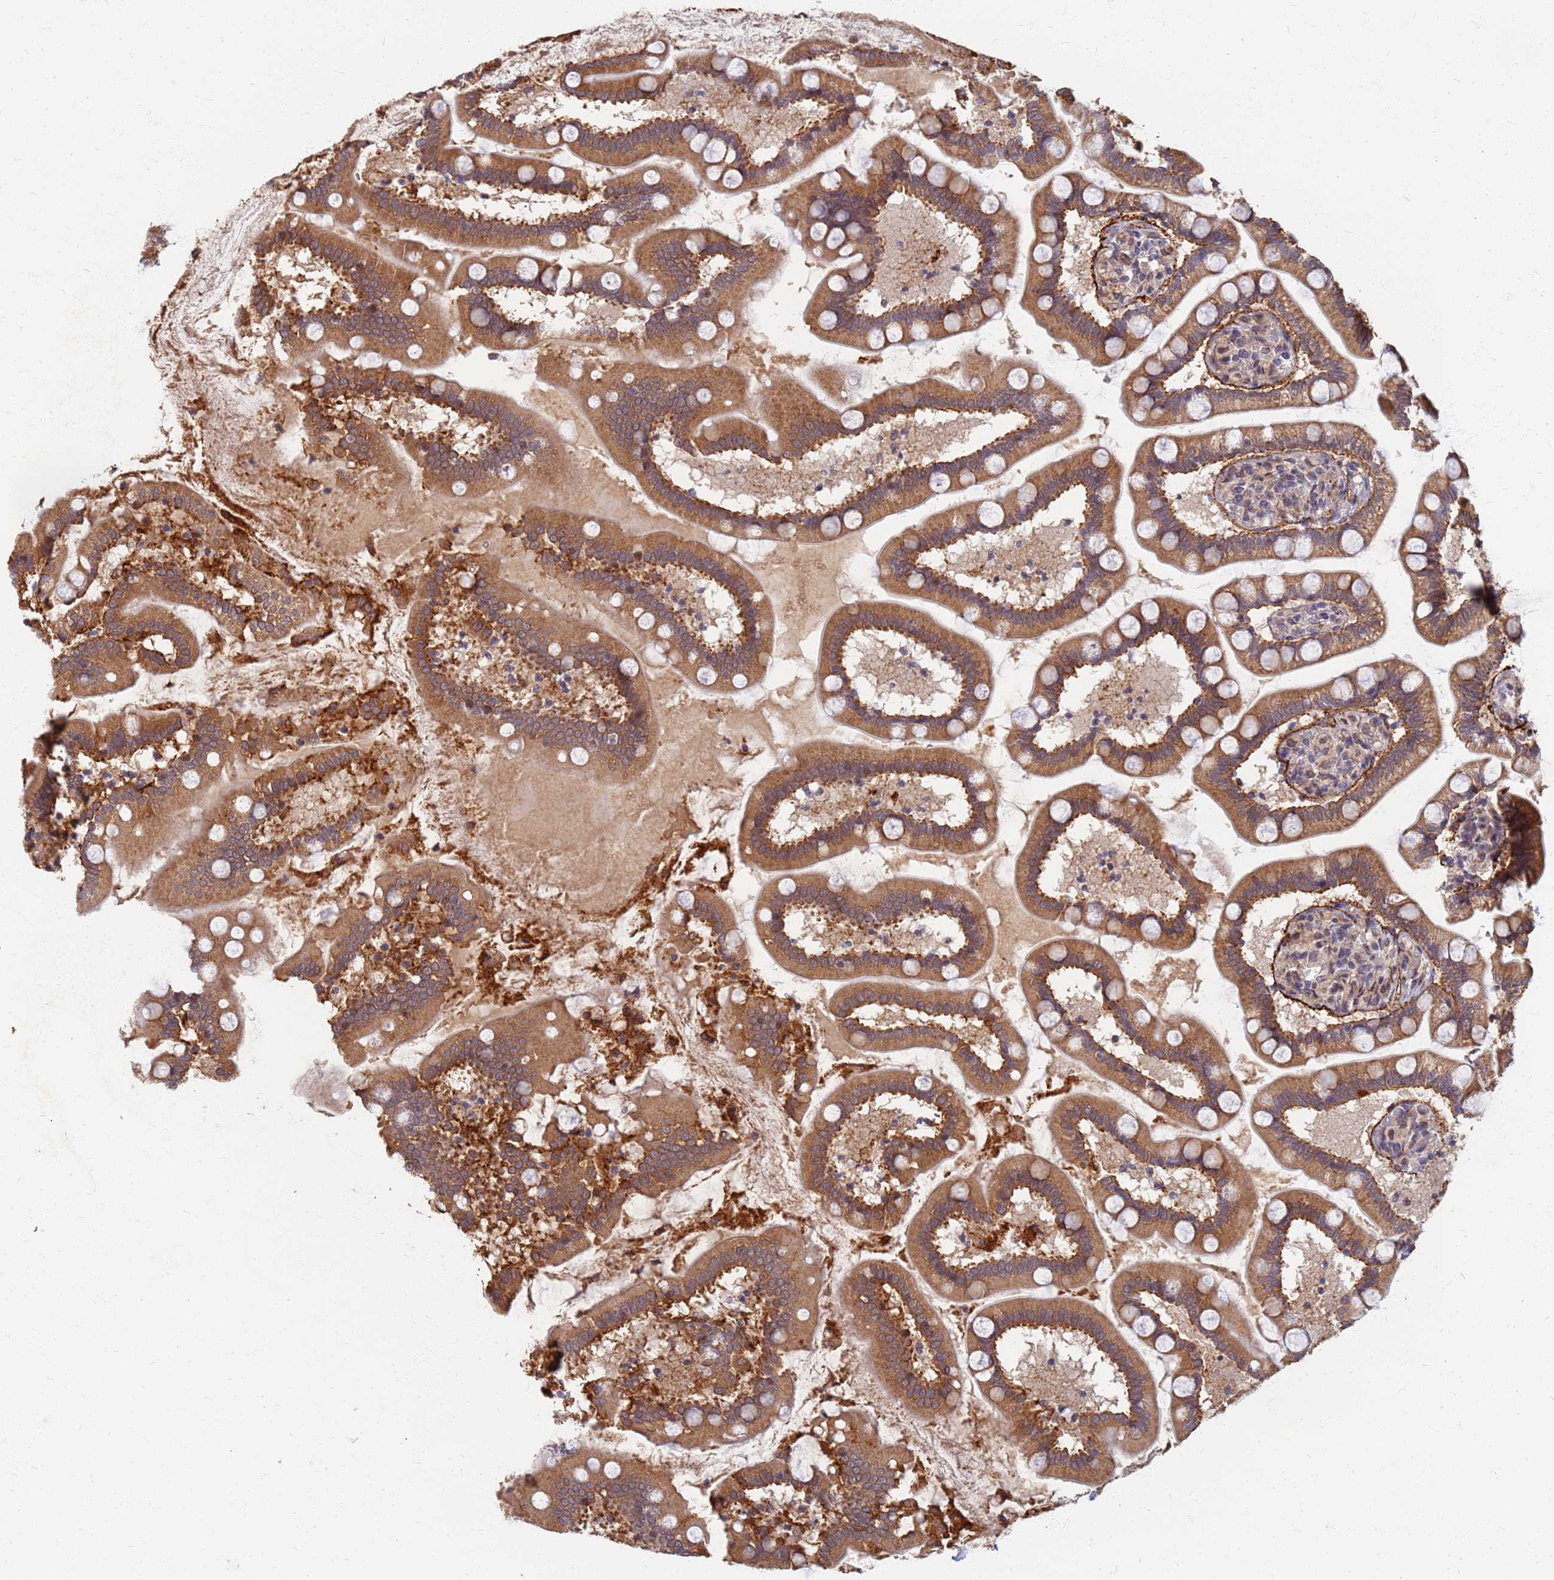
{"staining": {"intensity": "moderate", "quantity": ">75%", "location": "cytoplasmic/membranous"}, "tissue": "small intestine", "cell_type": "Glandular cells", "image_type": "normal", "snomed": [{"axis": "morphology", "description": "Normal tissue, NOS"}, {"axis": "topography", "description": "Small intestine"}], "caption": "Moderate cytoplasmic/membranous staining is present in approximately >75% of glandular cells in benign small intestine. (brown staining indicates protein expression, while blue staining denotes nuclei).", "gene": "ITGB4", "patient": {"sex": "female", "age": 64}}